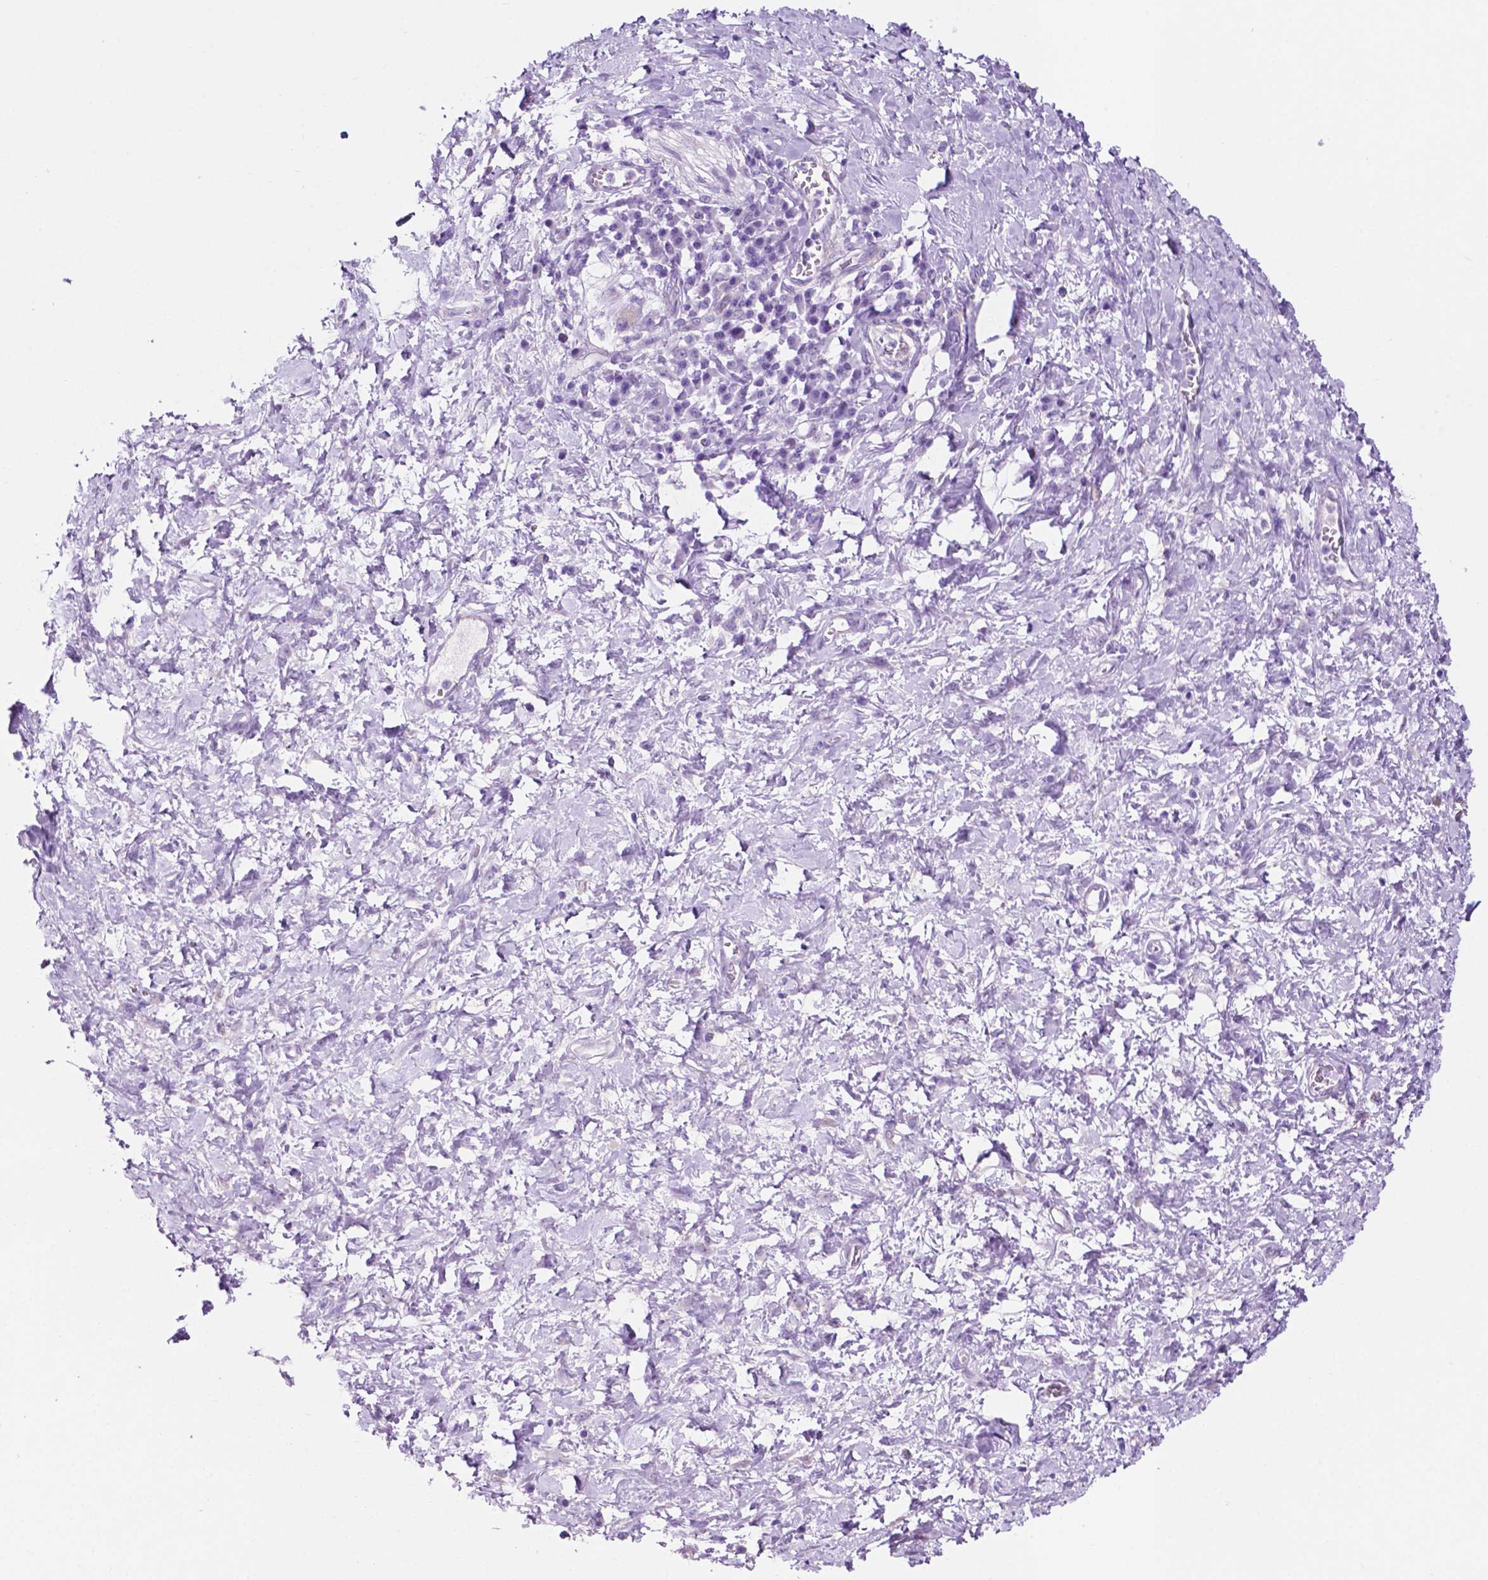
{"staining": {"intensity": "negative", "quantity": "none", "location": "none"}, "tissue": "stomach cancer", "cell_type": "Tumor cells", "image_type": "cancer", "snomed": [{"axis": "morphology", "description": "Normal tissue, NOS"}, {"axis": "morphology", "description": "Adenocarcinoma, NOS"}, {"axis": "topography", "description": "Stomach"}], "caption": "The image reveals no staining of tumor cells in adenocarcinoma (stomach).", "gene": "ACY3", "patient": {"sex": "female", "age": 64}}